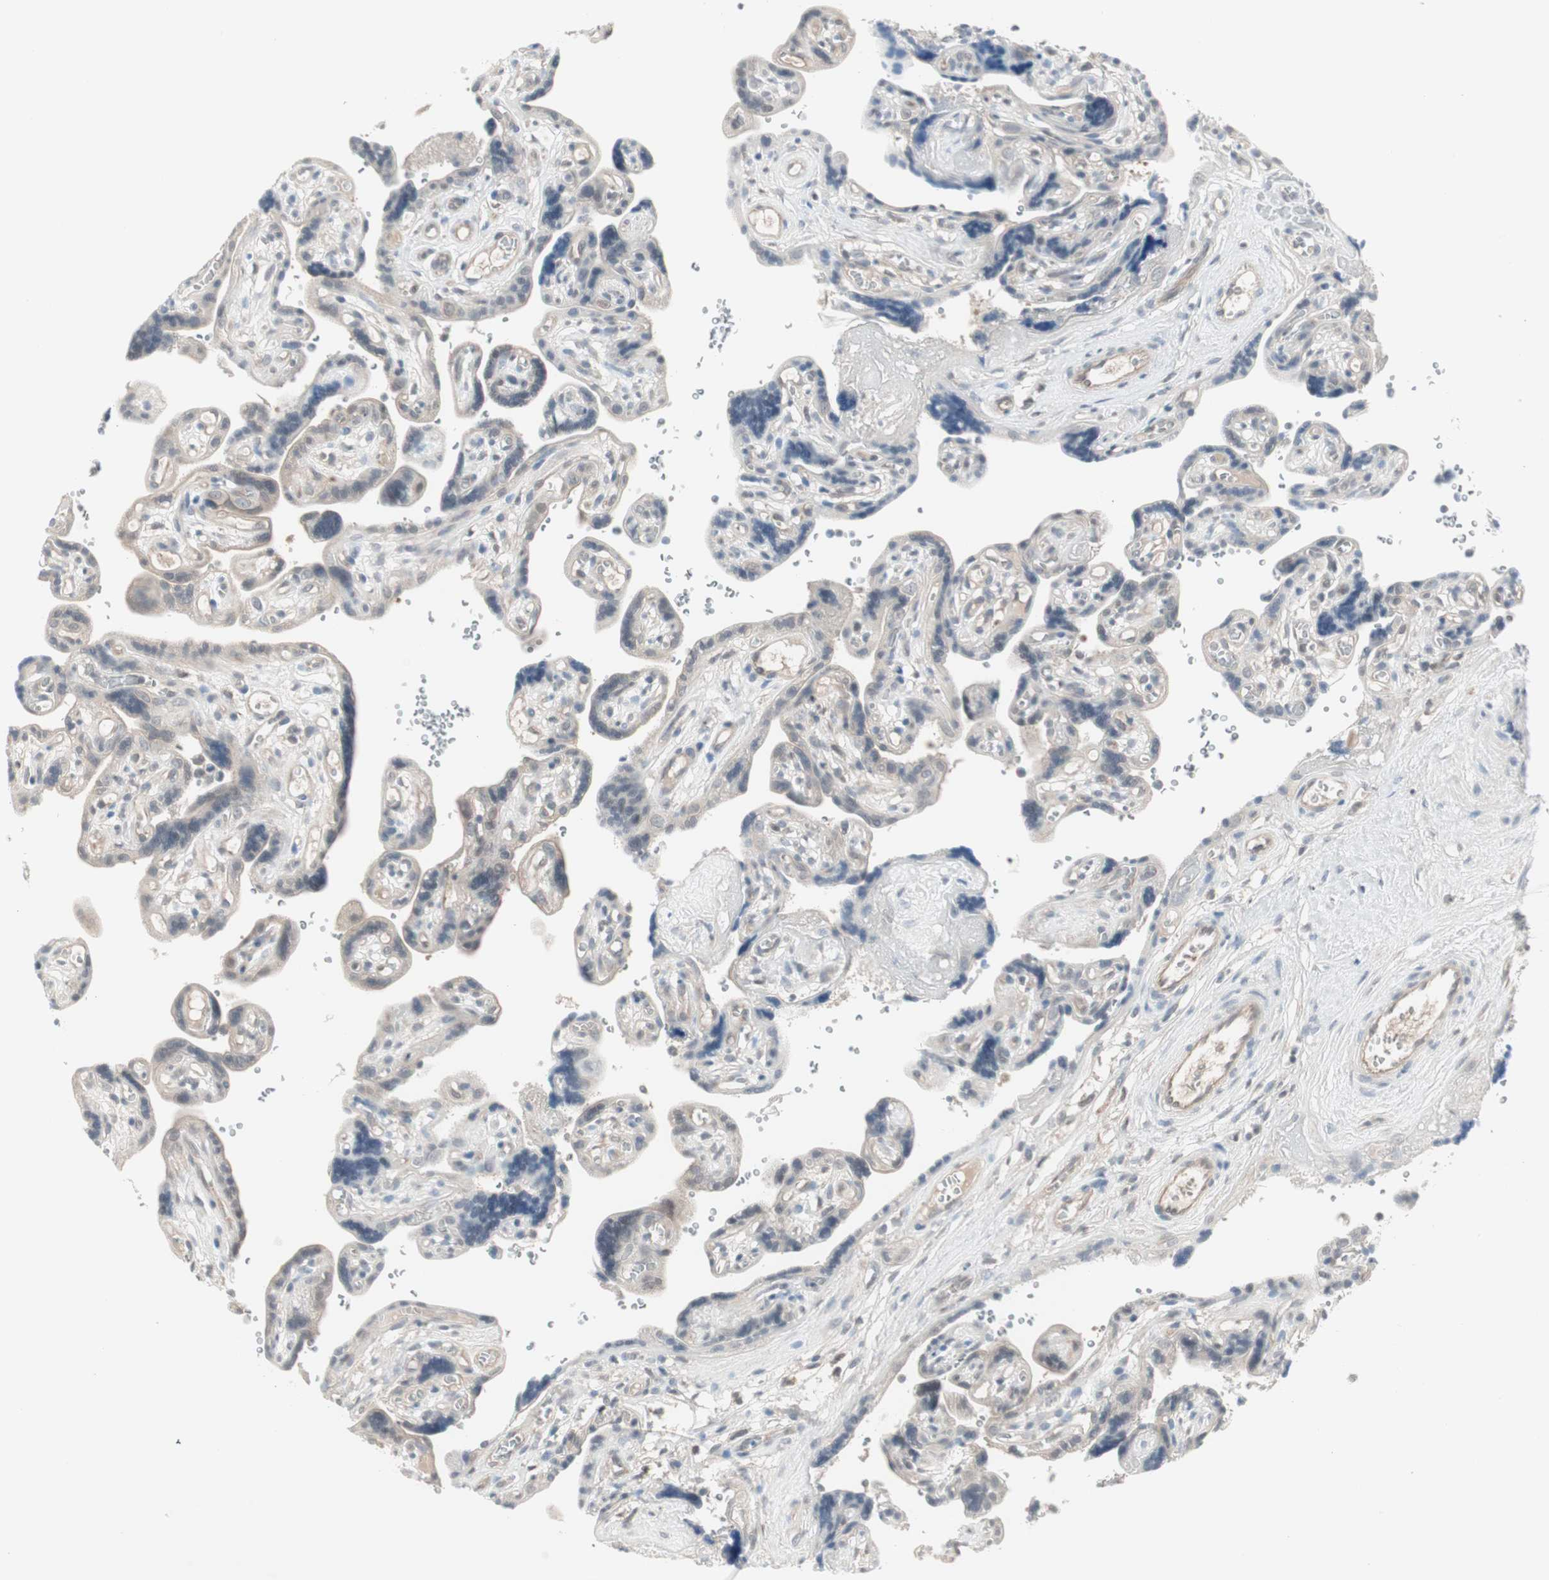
{"staining": {"intensity": "weak", "quantity": "<25%", "location": "cytoplasmic/membranous"}, "tissue": "placenta", "cell_type": "Decidual cells", "image_type": "normal", "snomed": [{"axis": "morphology", "description": "Normal tissue, NOS"}, {"axis": "topography", "description": "Placenta"}], "caption": "An image of placenta stained for a protein displays no brown staining in decidual cells. (DAB (3,3'-diaminobenzidine) immunohistochemistry, high magnification).", "gene": "PTPA", "patient": {"sex": "female", "age": 30}}